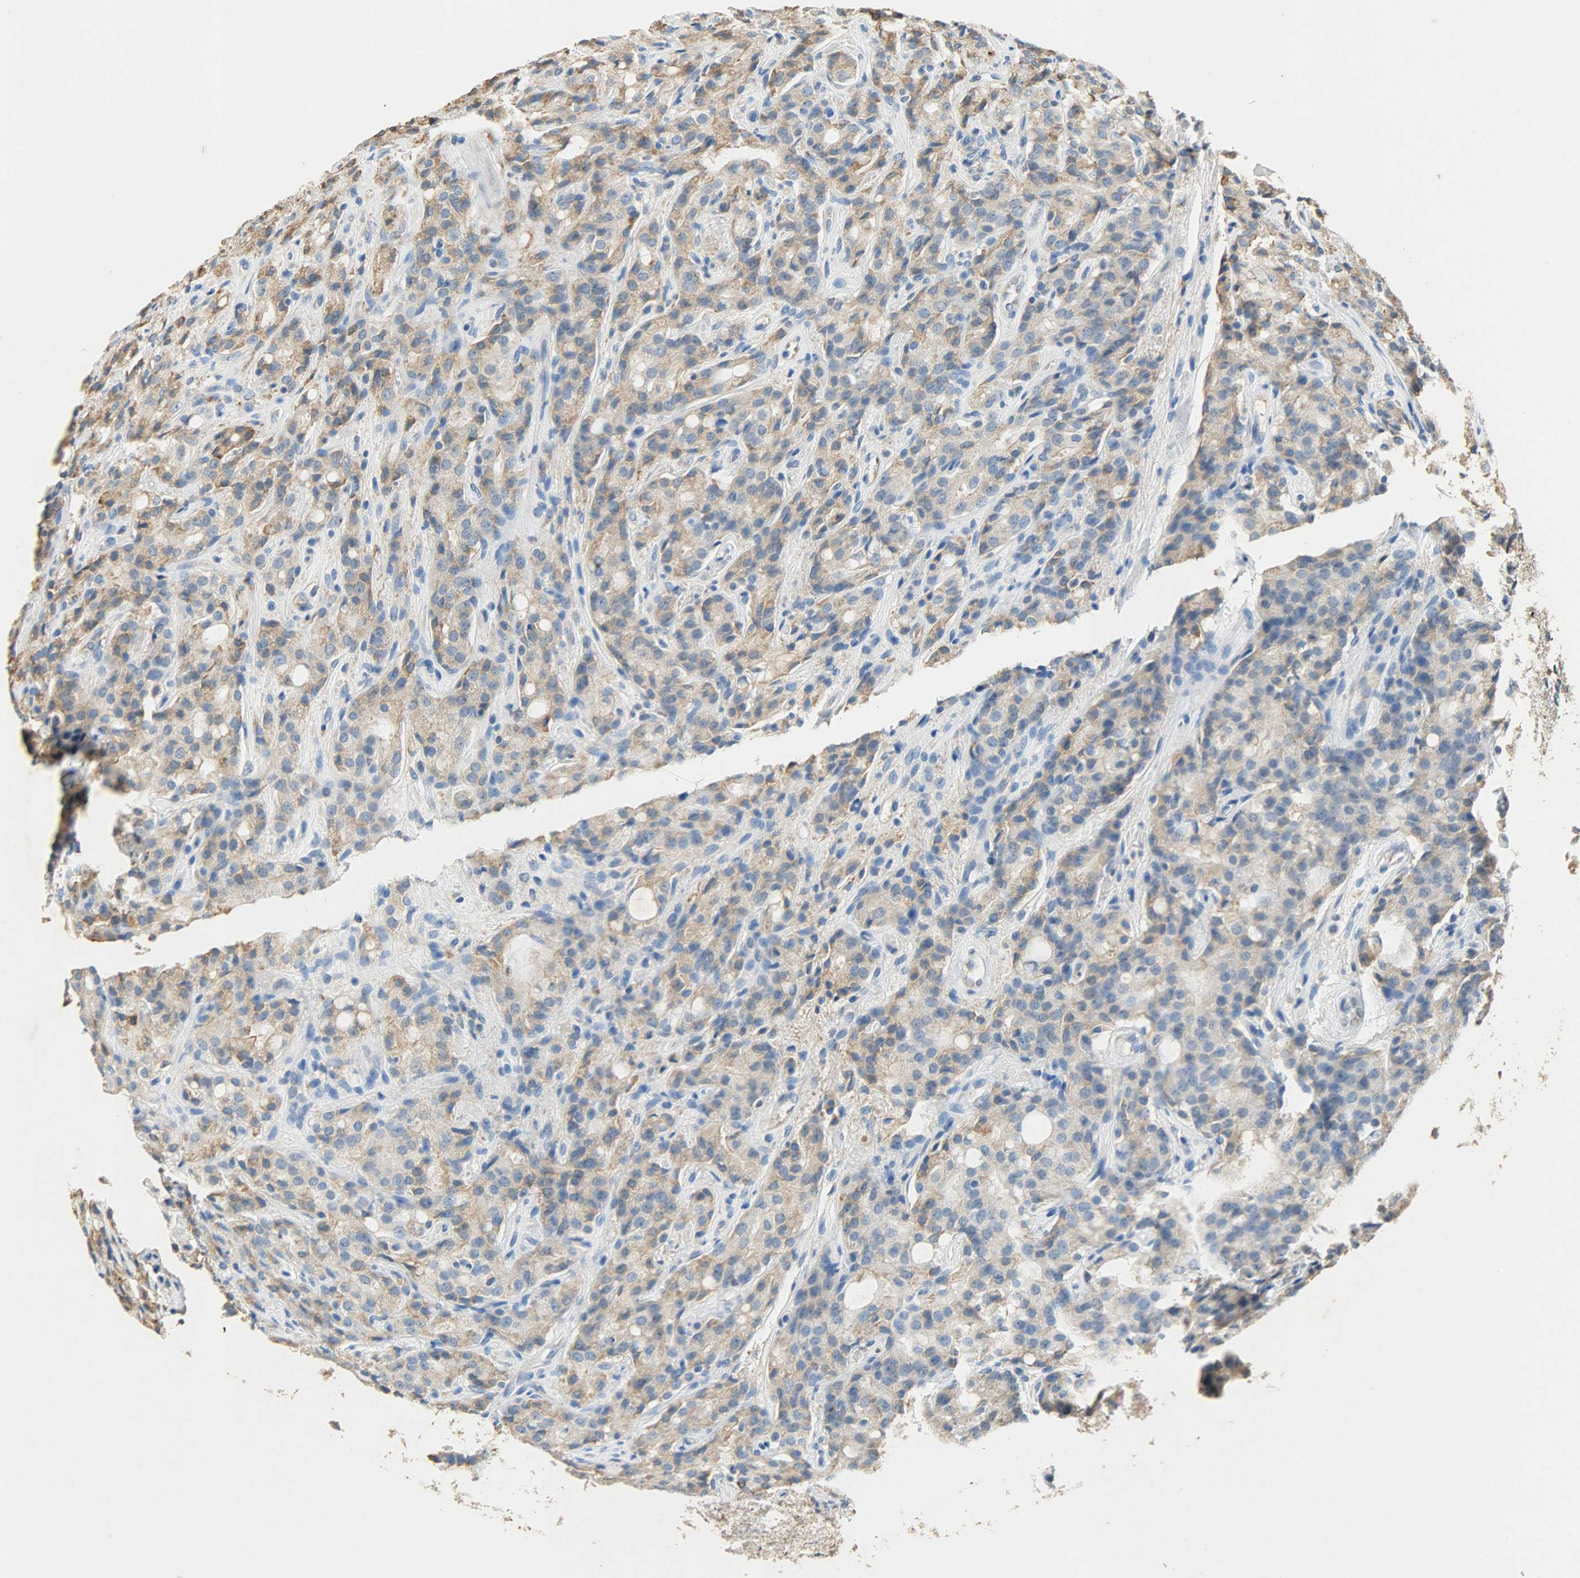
{"staining": {"intensity": "moderate", "quantity": ">75%", "location": "cytoplasmic/membranous"}, "tissue": "prostate cancer", "cell_type": "Tumor cells", "image_type": "cancer", "snomed": [{"axis": "morphology", "description": "Adenocarcinoma, High grade"}, {"axis": "topography", "description": "Prostate"}], "caption": "Tumor cells display medium levels of moderate cytoplasmic/membranous staining in about >75% of cells in human high-grade adenocarcinoma (prostate).", "gene": "HSPA5", "patient": {"sex": "male", "age": 72}}